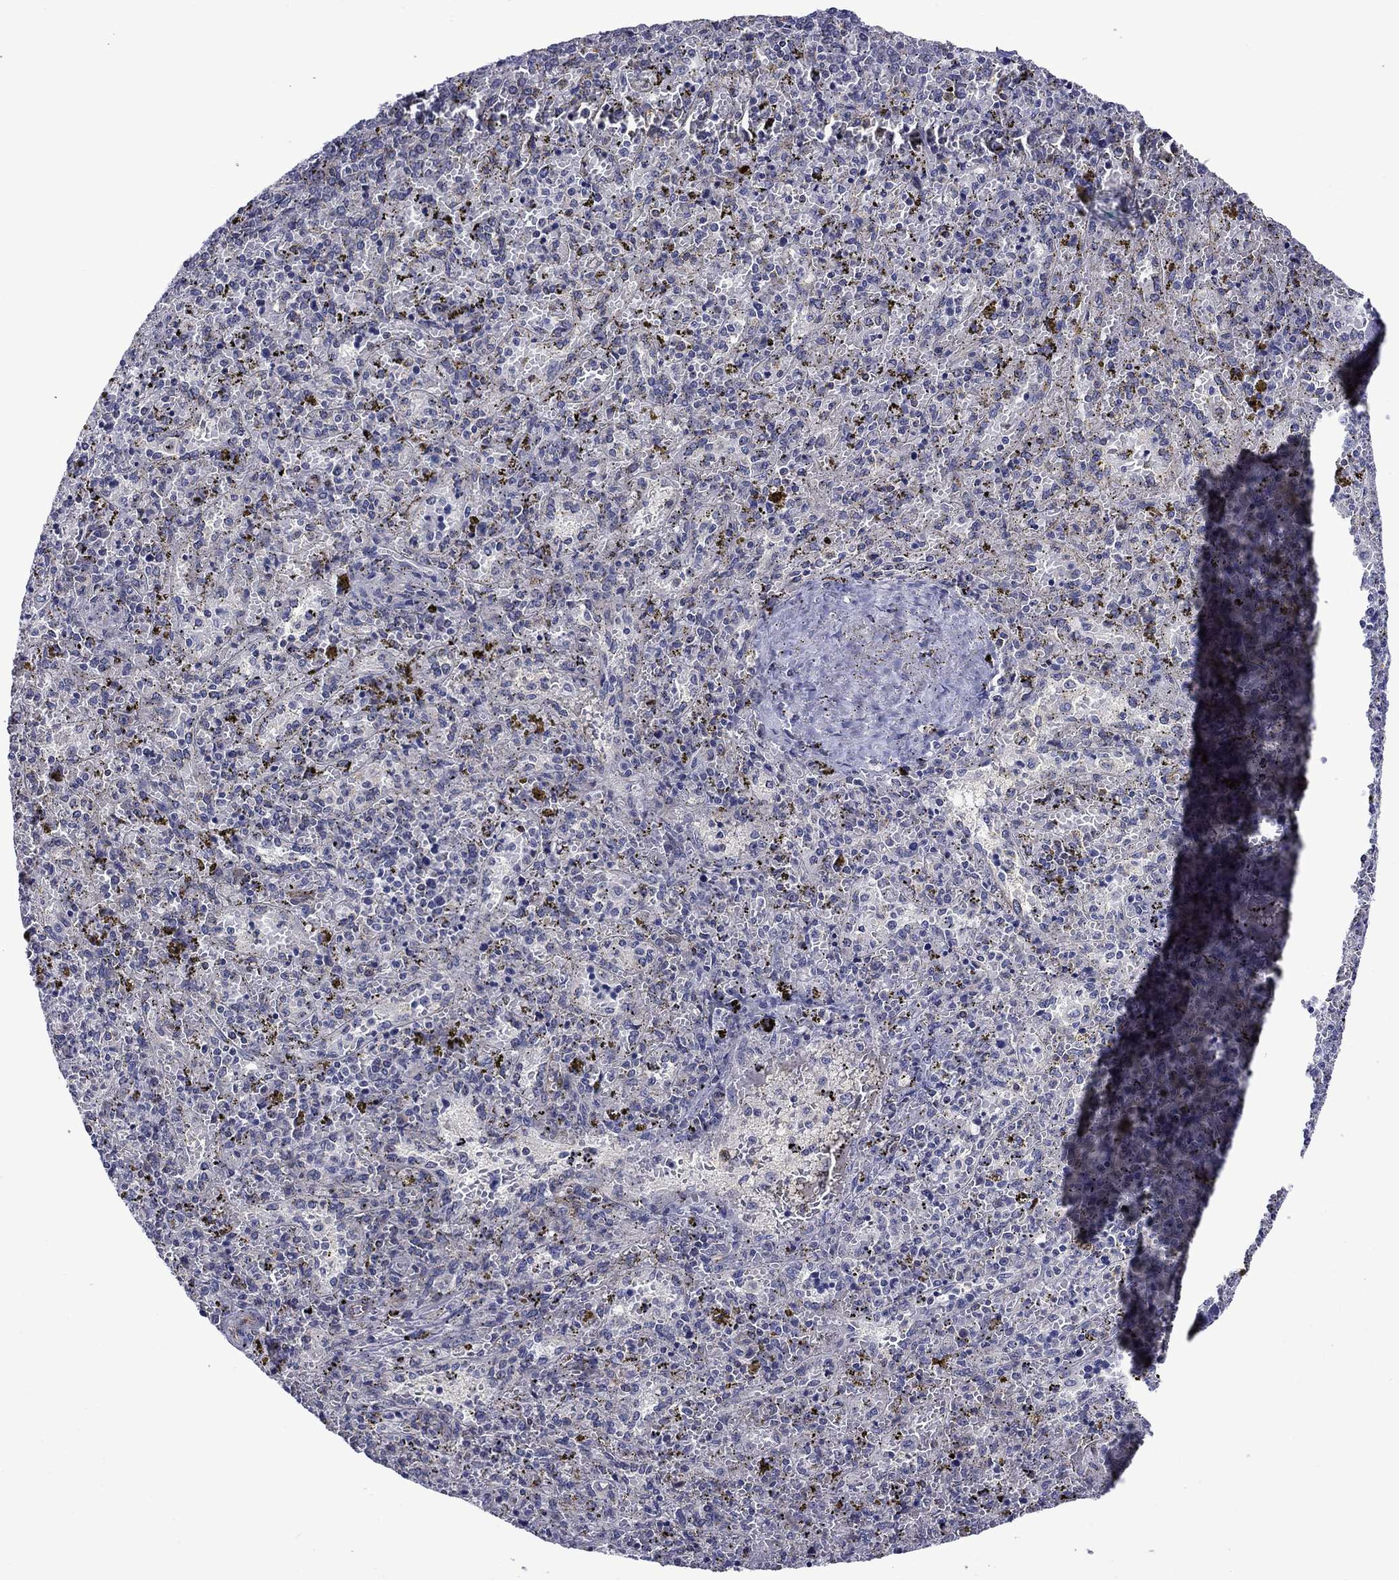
{"staining": {"intensity": "negative", "quantity": "none", "location": "none"}, "tissue": "spleen", "cell_type": "Cells in red pulp", "image_type": "normal", "snomed": [{"axis": "morphology", "description": "Normal tissue, NOS"}, {"axis": "topography", "description": "Spleen"}], "caption": "A micrograph of spleen stained for a protein shows no brown staining in cells in red pulp. (DAB (3,3'-diaminobenzidine) immunohistochemistry (IHC) visualized using brightfield microscopy, high magnification).", "gene": "LMO7", "patient": {"sex": "female", "age": 50}}